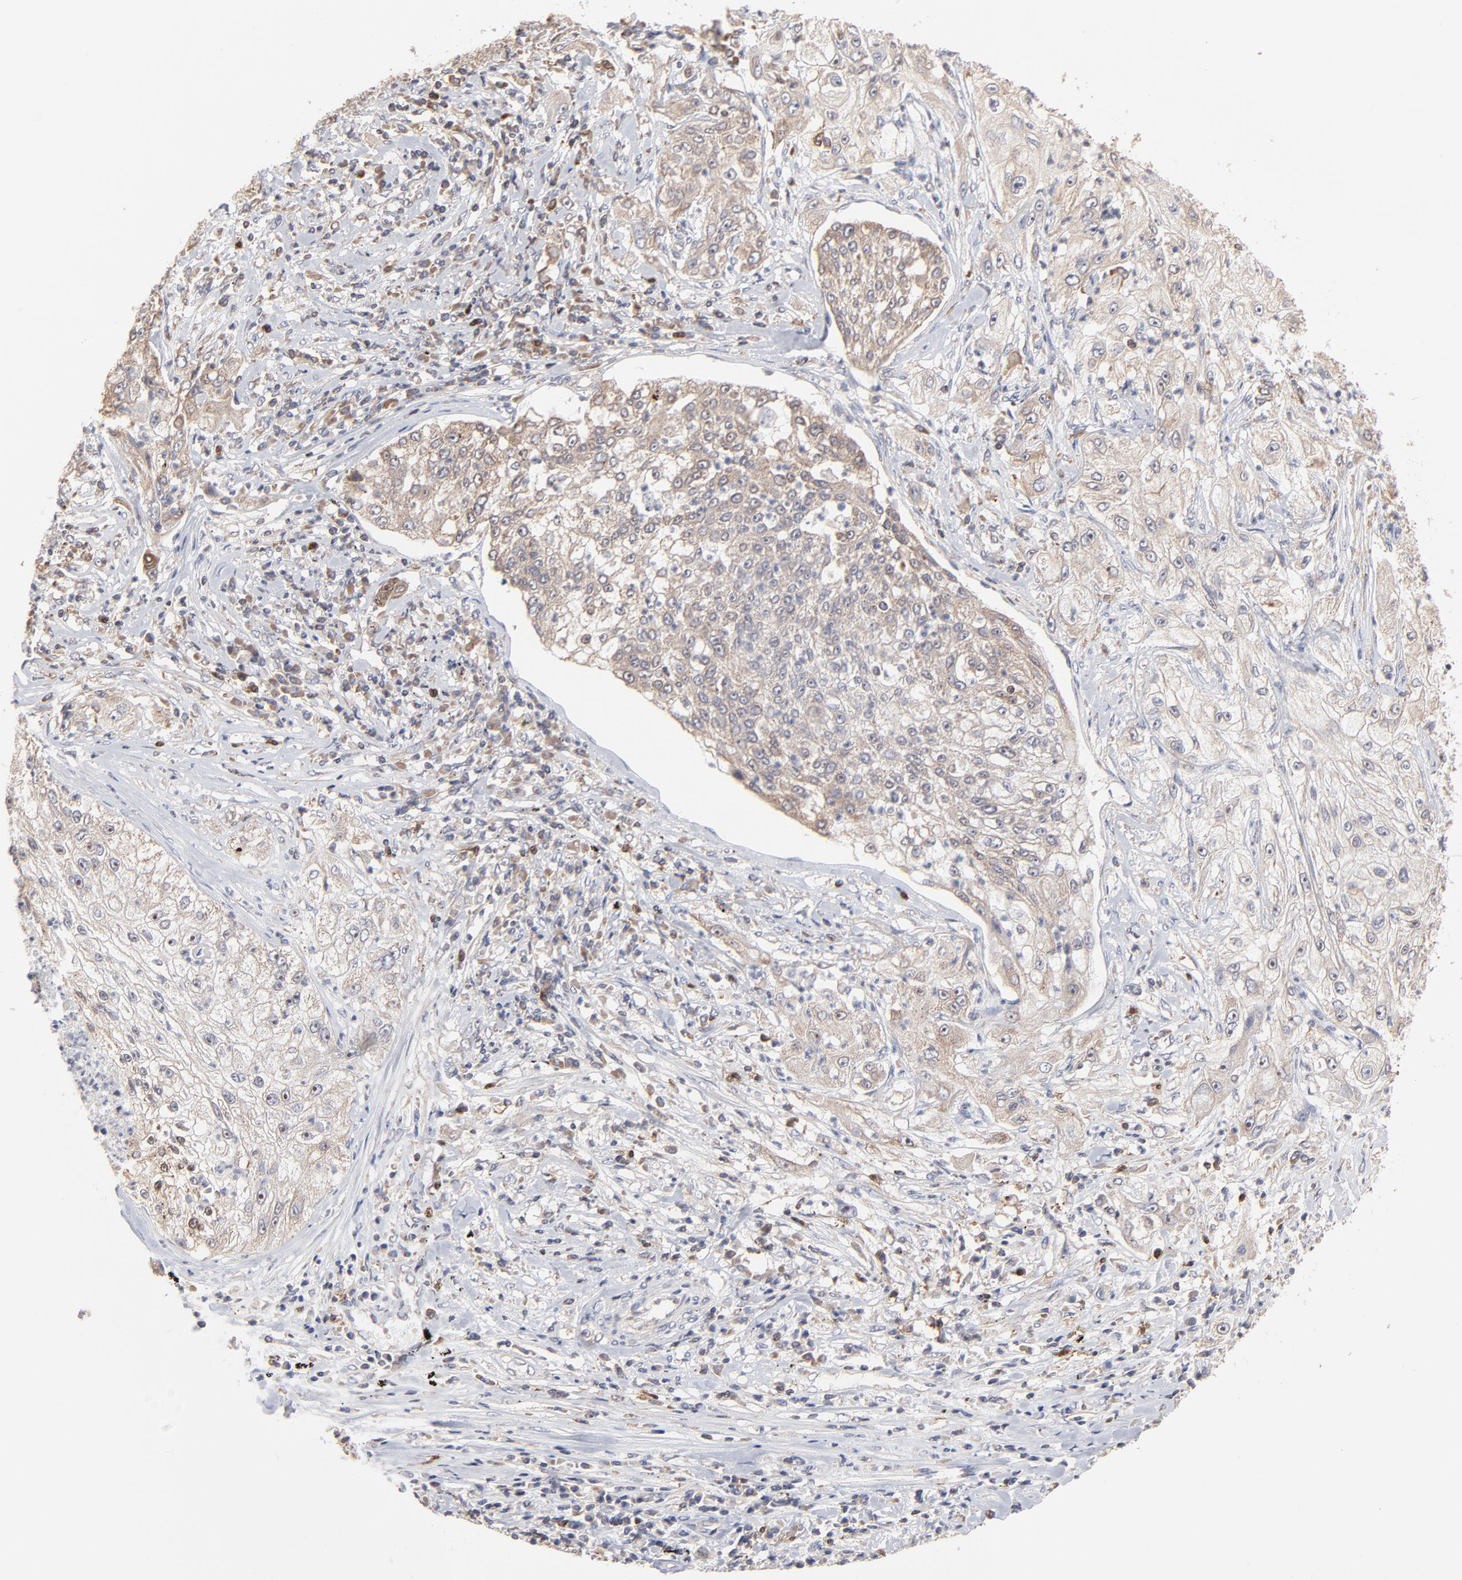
{"staining": {"intensity": "weak", "quantity": "<25%", "location": "cytoplasmic/membranous"}, "tissue": "lung cancer", "cell_type": "Tumor cells", "image_type": "cancer", "snomed": [{"axis": "morphology", "description": "Inflammation, NOS"}, {"axis": "morphology", "description": "Squamous cell carcinoma, NOS"}, {"axis": "topography", "description": "Lymph node"}, {"axis": "topography", "description": "Soft tissue"}, {"axis": "topography", "description": "Lung"}], "caption": "DAB (3,3'-diaminobenzidine) immunohistochemical staining of human lung cancer shows no significant staining in tumor cells.", "gene": "RNF213", "patient": {"sex": "male", "age": 66}}